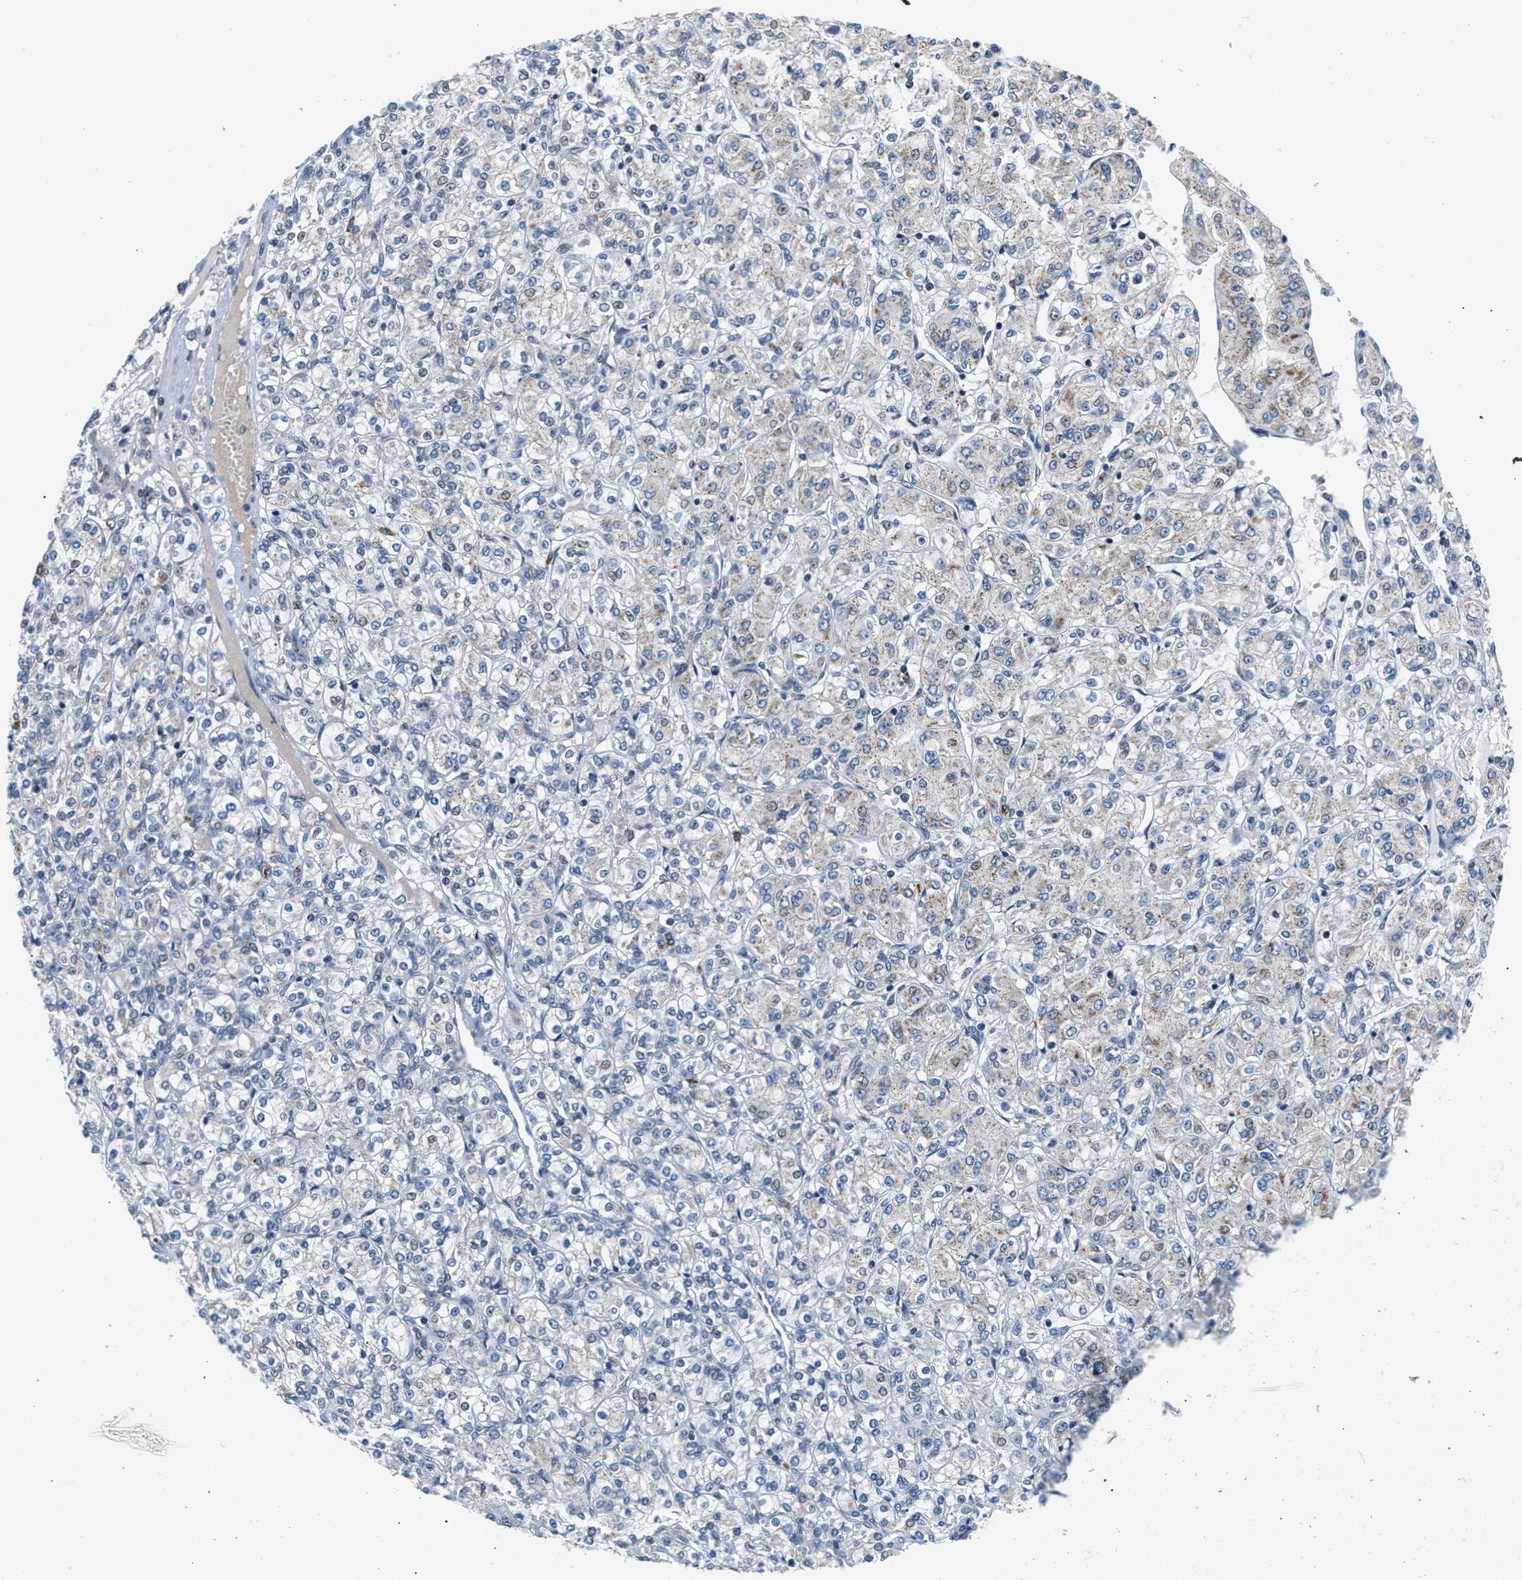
{"staining": {"intensity": "negative", "quantity": "none", "location": "none"}, "tissue": "renal cancer", "cell_type": "Tumor cells", "image_type": "cancer", "snomed": [{"axis": "morphology", "description": "Adenocarcinoma, NOS"}, {"axis": "topography", "description": "Kidney"}], "caption": "High power microscopy photomicrograph of an IHC histopathology image of renal cancer, revealing no significant staining in tumor cells.", "gene": "KCNMB2", "patient": {"sex": "male", "age": 77}}